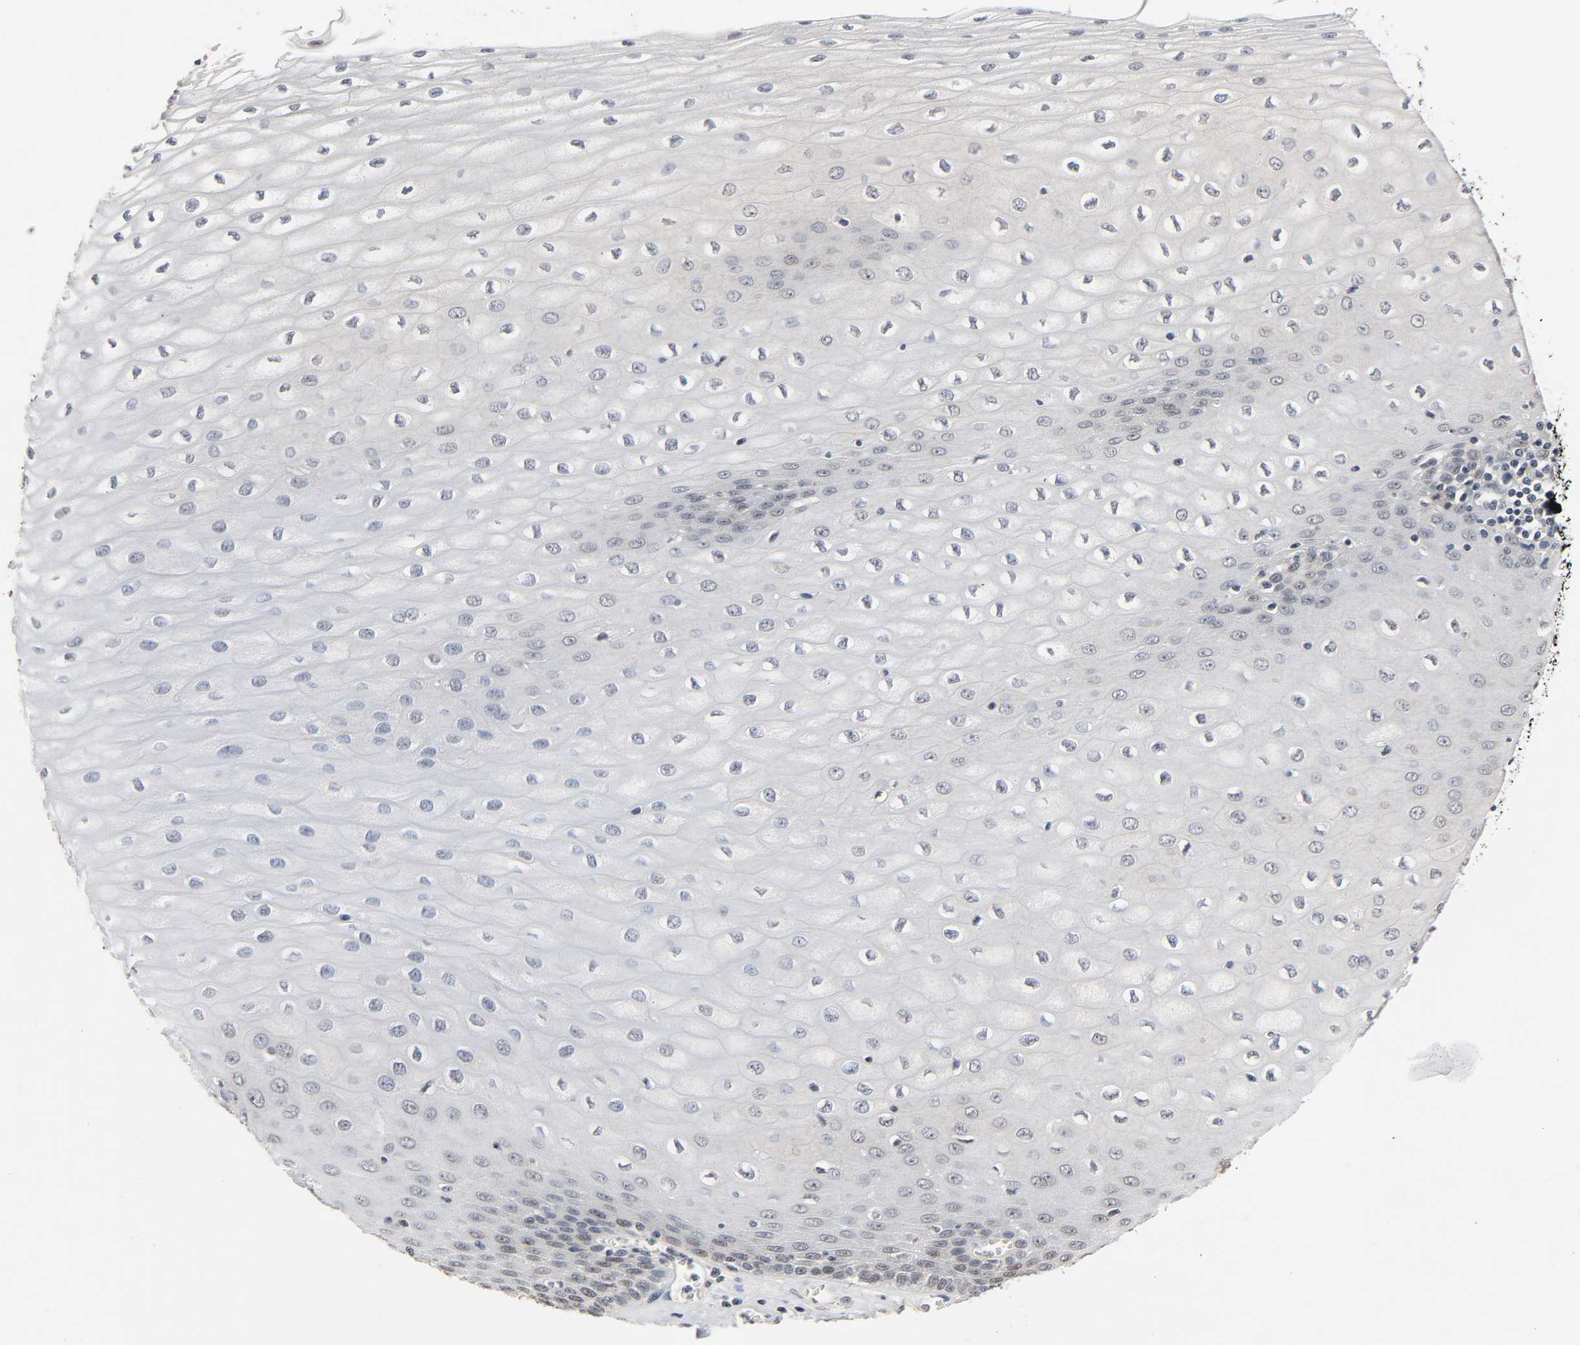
{"staining": {"intensity": "weak", "quantity": "<25%", "location": "nuclear"}, "tissue": "esophagus", "cell_type": "Squamous epithelial cells", "image_type": "normal", "snomed": [{"axis": "morphology", "description": "Normal tissue, NOS"}, {"axis": "morphology", "description": "Squamous cell carcinoma, NOS"}, {"axis": "topography", "description": "Esophagus"}], "caption": "Immunohistochemistry image of normal esophagus: esophagus stained with DAB (3,3'-diaminobenzidine) displays no significant protein positivity in squamous epithelial cells.", "gene": "MAPKAPK5", "patient": {"sex": "male", "age": 65}}